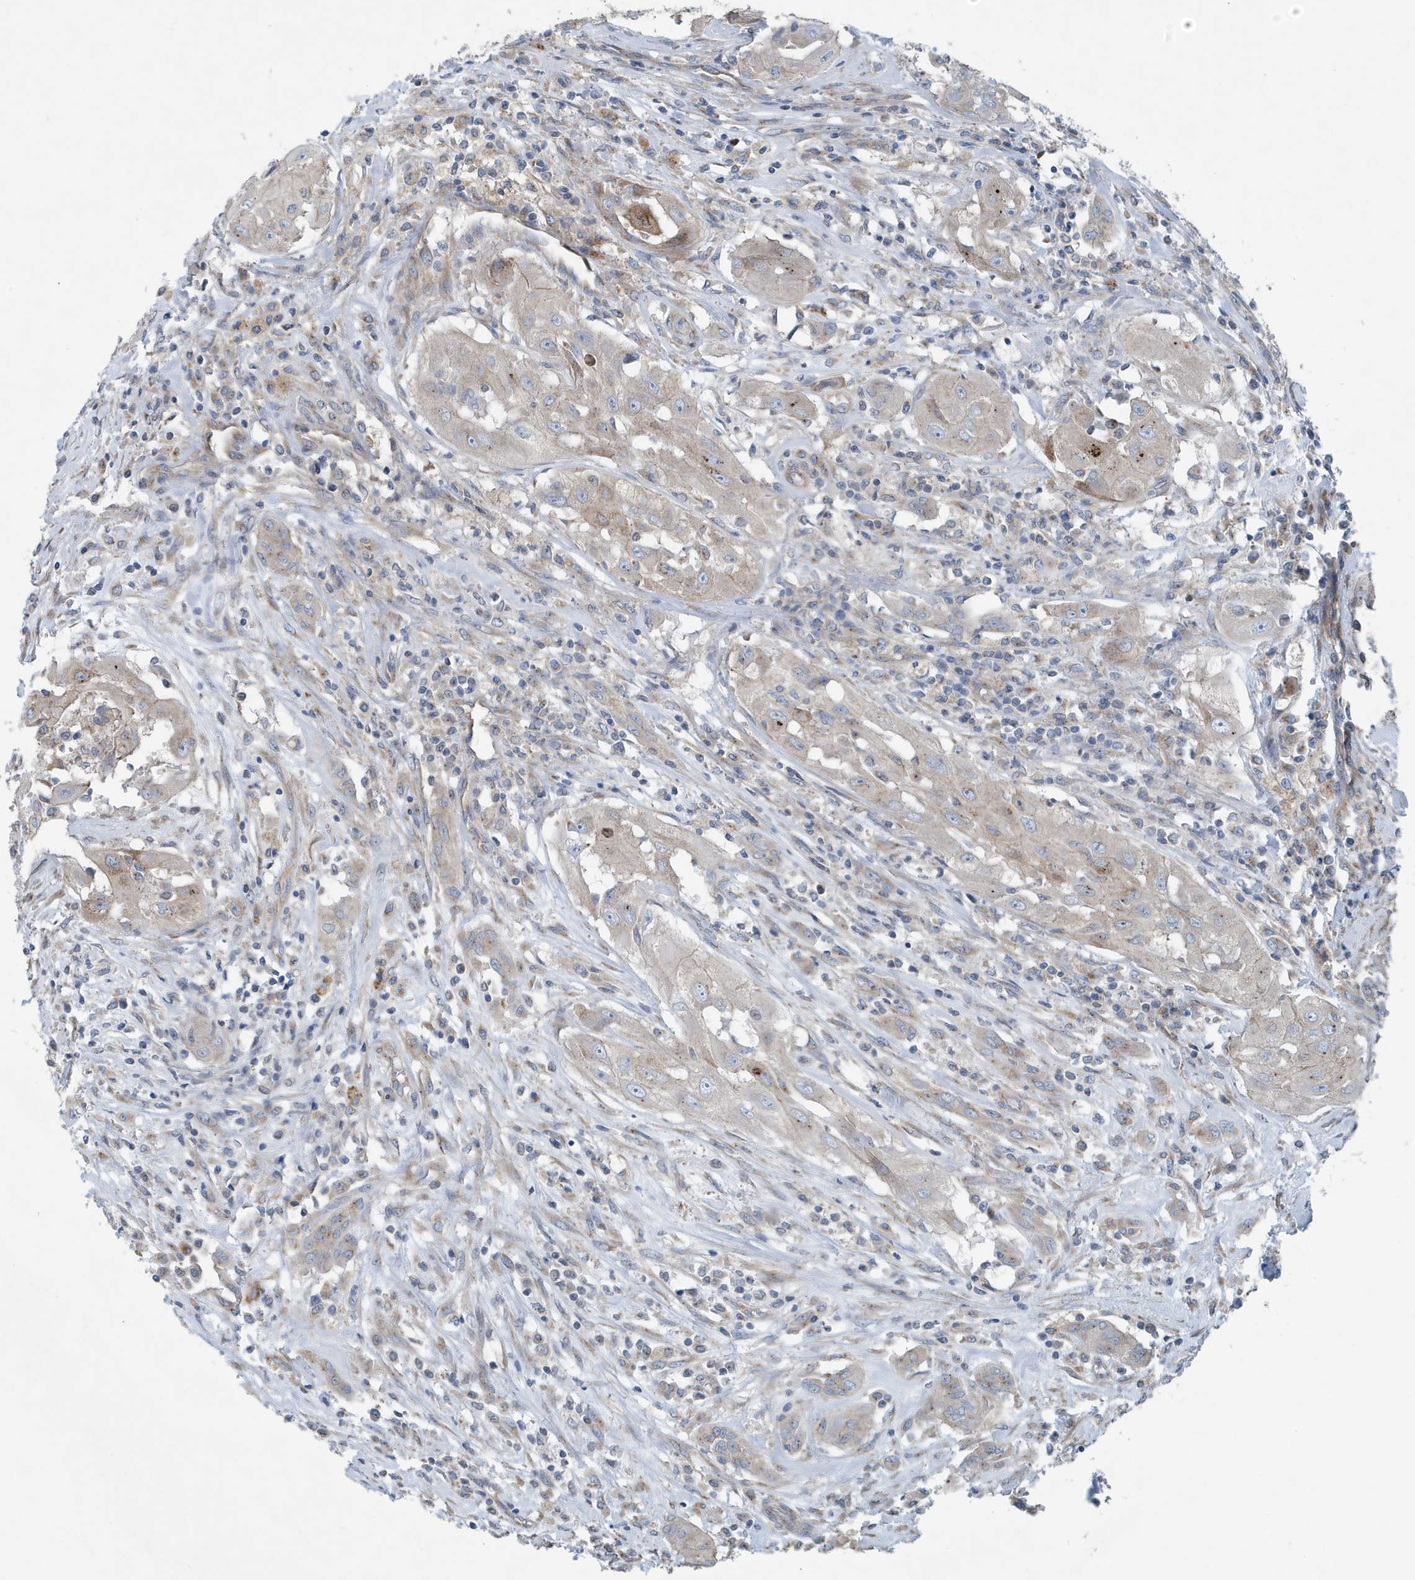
{"staining": {"intensity": "weak", "quantity": "25%-75%", "location": "cytoplasmic/membranous"}, "tissue": "thyroid cancer", "cell_type": "Tumor cells", "image_type": "cancer", "snomed": [{"axis": "morphology", "description": "Papillary adenocarcinoma, NOS"}, {"axis": "topography", "description": "Thyroid gland"}], "caption": "This photomicrograph reveals immunohistochemistry (IHC) staining of human papillary adenocarcinoma (thyroid), with low weak cytoplasmic/membranous positivity in approximately 25%-75% of tumor cells.", "gene": "PPM1M", "patient": {"sex": "female", "age": 59}}